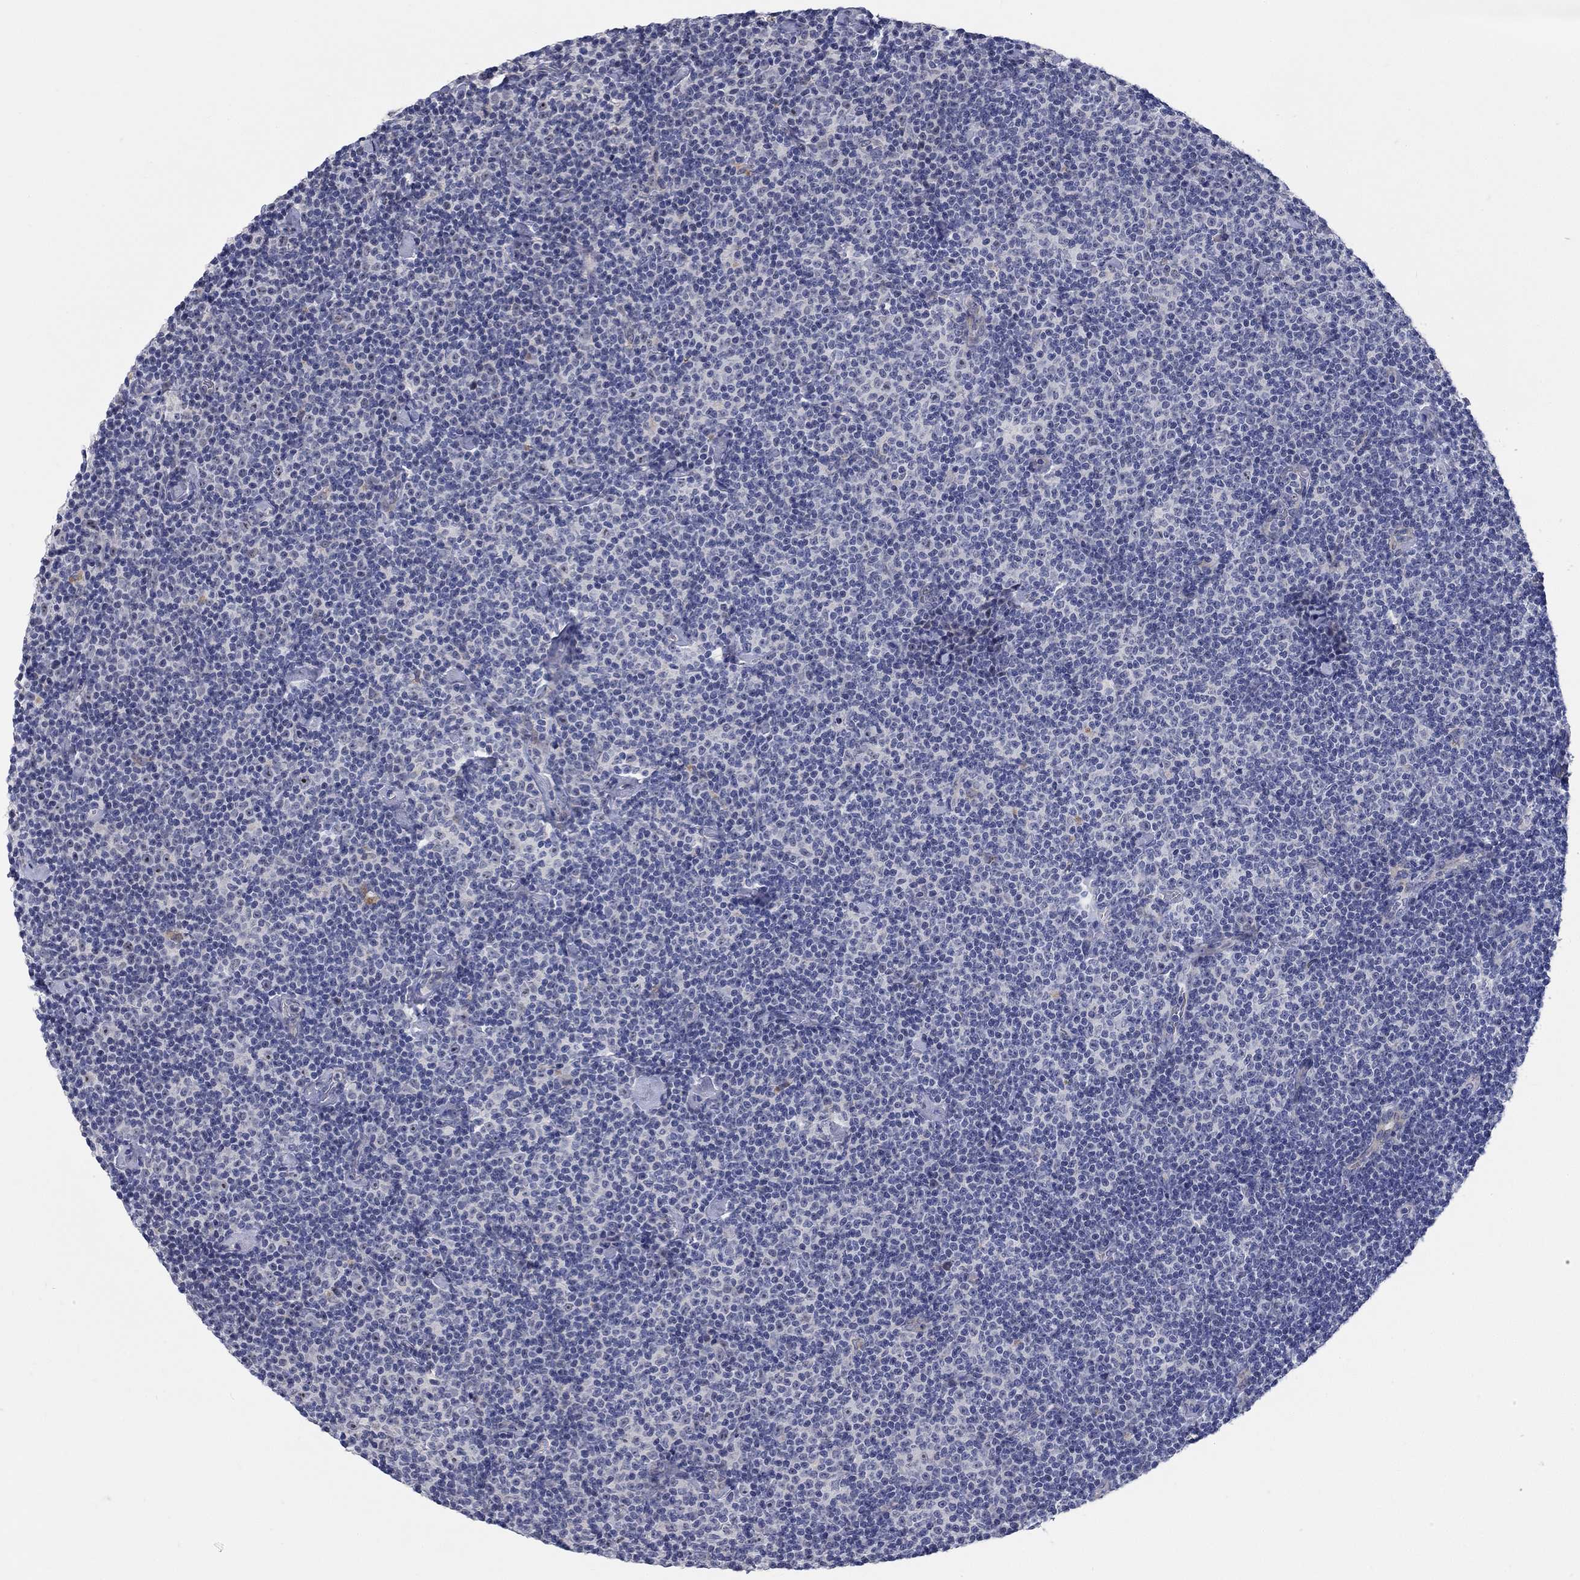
{"staining": {"intensity": "negative", "quantity": "none", "location": "none"}, "tissue": "lymphoma", "cell_type": "Tumor cells", "image_type": "cancer", "snomed": [{"axis": "morphology", "description": "Malignant lymphoma, non-Hodgkin's type, Low grade"}, {"axis": "topography", "description": "Lymph node"}], "caption": "Tumor cells show no significant protein expression in low-grade malignant lymphoma, non-Hodgkin's type. (DAB immunohistochemistry visualized using brightfield microscopy, high magnification).", "gene": "SMIM18", "patient": {"sex": "male", "age": 81}}